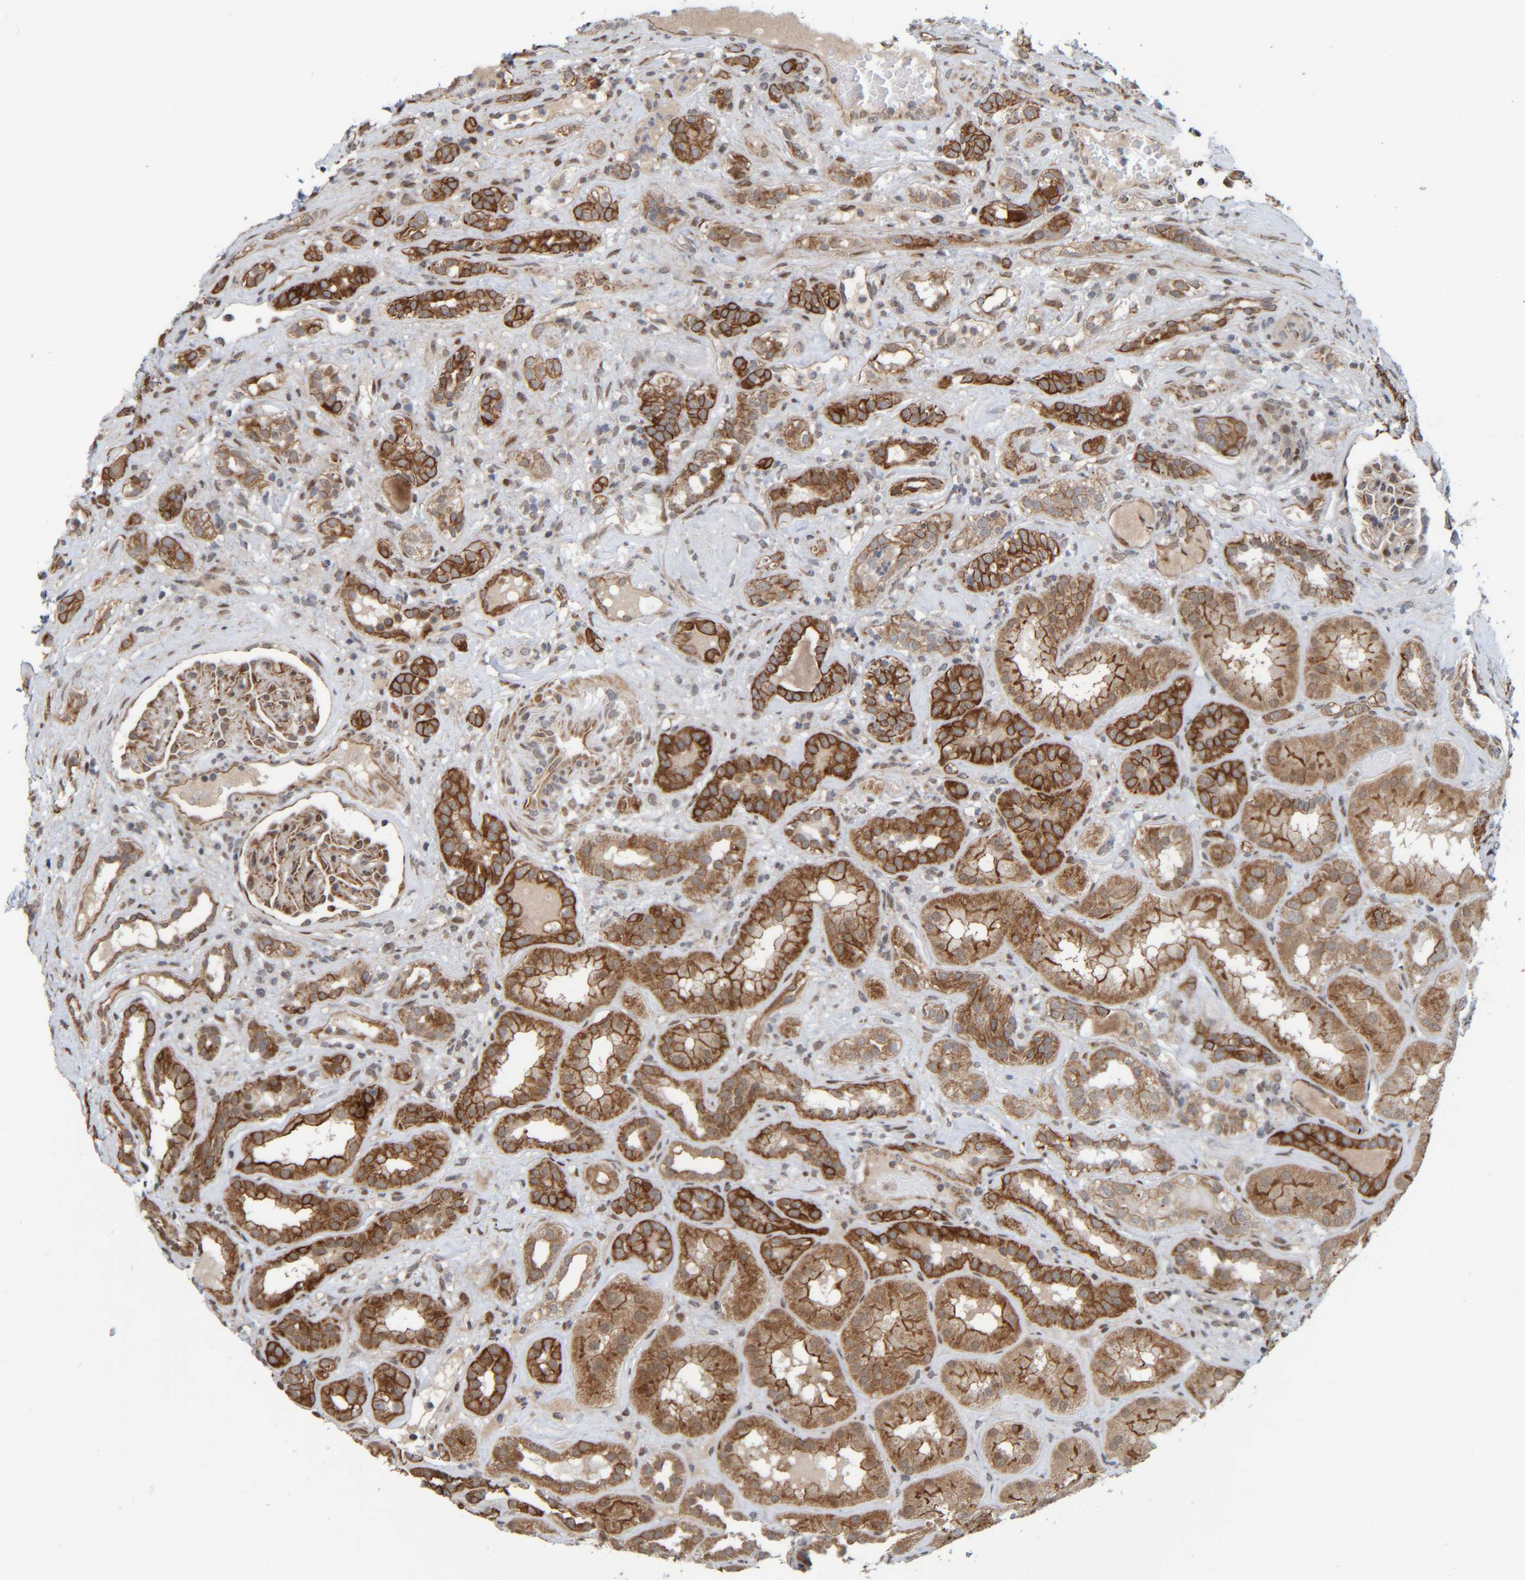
{"staining": {"intensity": "strong", "quantity": ">75%", "location": "cytoplasmic/membranous"}, "tissue": "renal cancer", "cell_type": "Tumor cells", "image_type": "cancer", "snomed": [{"axis": "morphology", "description": "Normal tissue, NOS"}, {"axis": "morphology", "description": "Adenocarcinoma, NOS"}, {"axis": "topography", "description": "Kidney"}], "caption": "A micrograph of renal cancer (adenocarcinoma) stained for a protein reveals strong cytoplasmic/membranous brown staining in tumor cells. The staining is performed using DAB (3,3'-diaminobenzidine) brown chromogen to label protein expression. The nuclei are counter-stained blue using hematoxylin.", "gene": "CCDC57", "patient": {"sex": "female", "age": 72}}